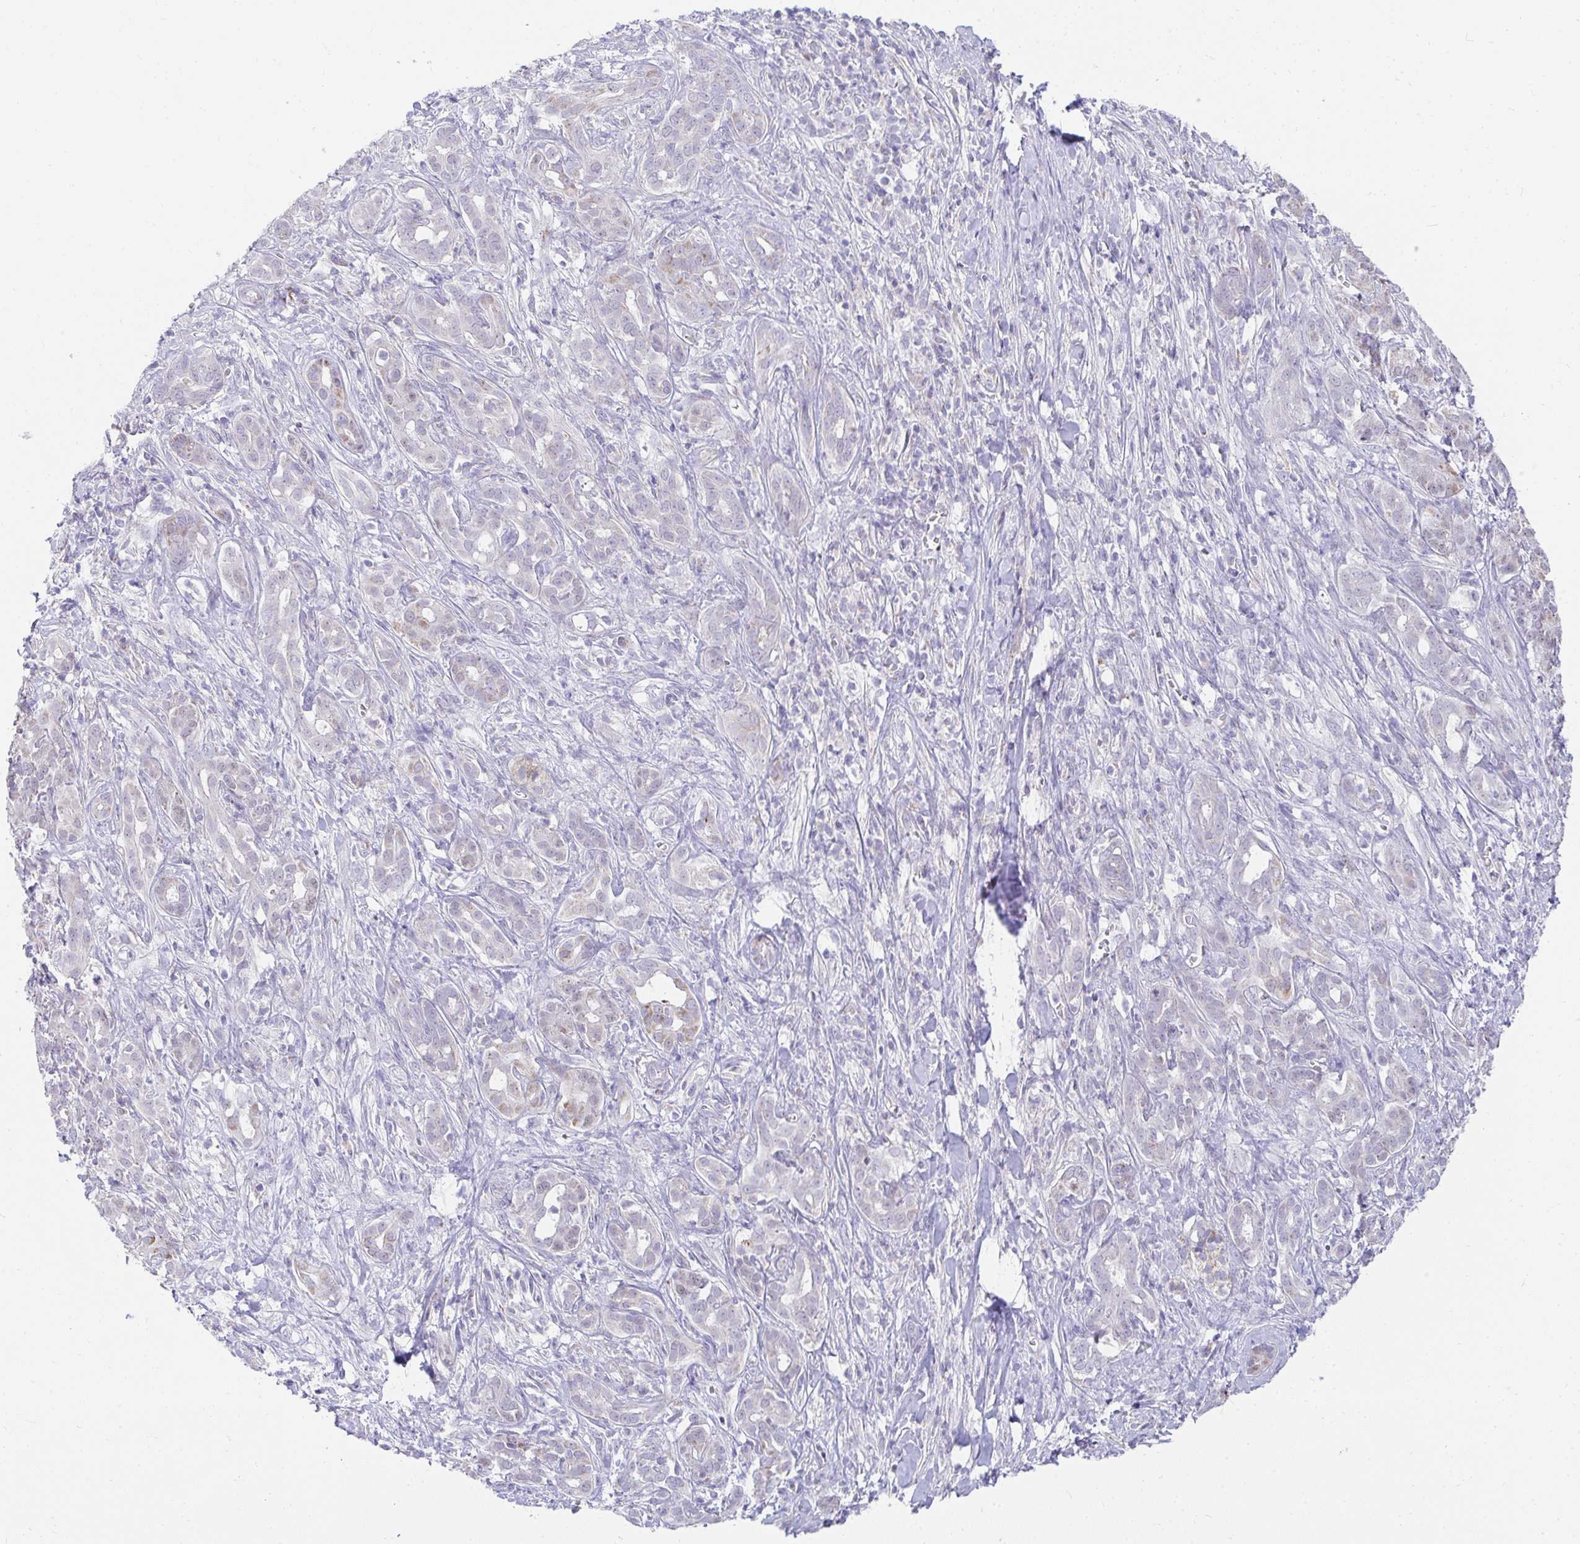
{"staining": {"intensity": "weak", "quantity": "<25%", "location": "cytoplasmic/membranous"}, "tissue": "pancreatic cancer", "cell_type": "Tumor cells", "image_type": "cancer", "snomed": [{"axis": "morphology", "description": "Adenocarcinoma, NOS"}, {"axis": "topography", "description": "Pancreas"}], "caption": "There is no significant positivity in tumor cells of pancreatic cancer.", "gene": "PRRG3", "patient": {"sex": "male", "age": 61}}